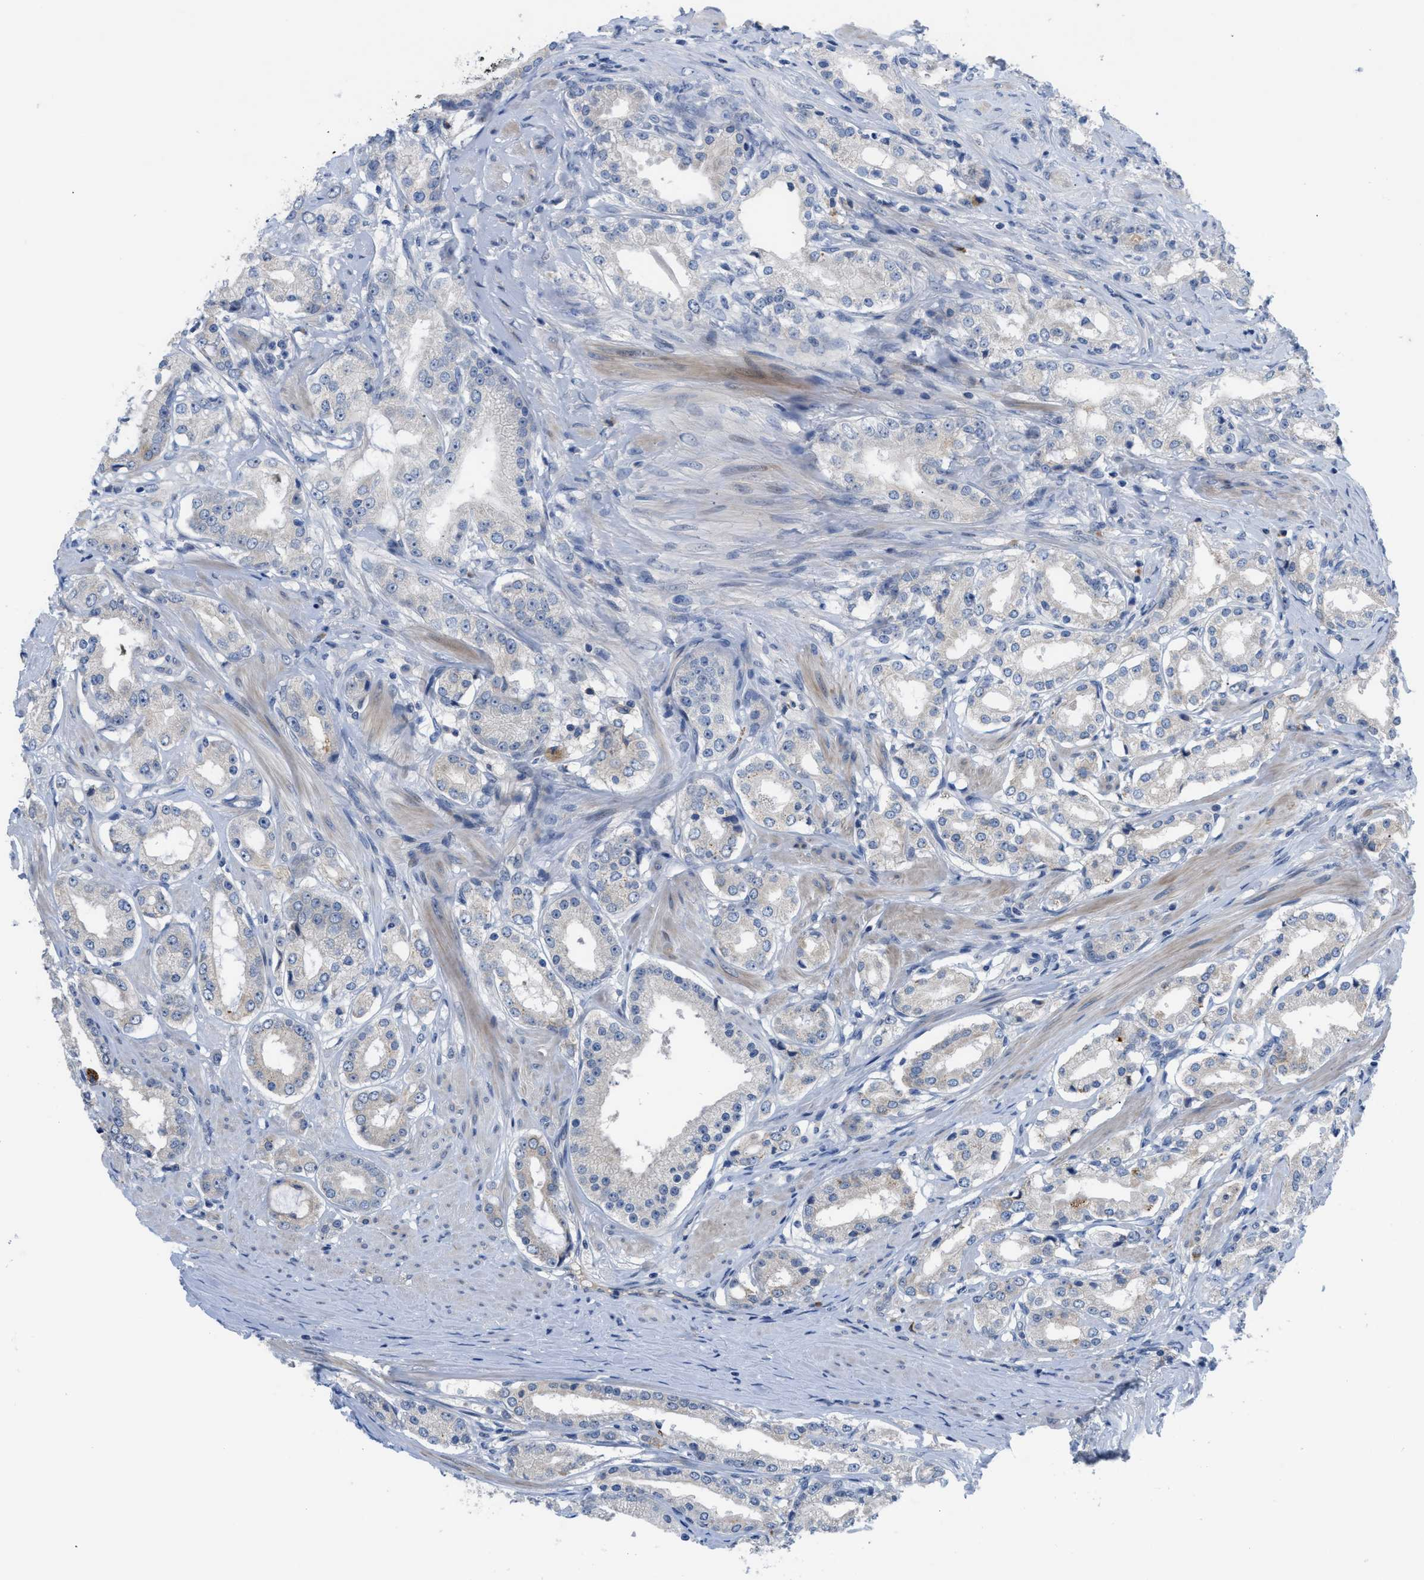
{"staining": {"intensity": "negative", "quantity": "none", "location": "none"}, "tissue": "prostate cancer", "cell_type": "Tumor cells", "image_type": "cancer", "snomed": [{"axis": "morphology", "description": "Adenocarcinoma, Low grade"}, {"axis": "topography", "description": "Prostate"}], "caption": "This is a photomicrograph of immunohistochemistry staining of prostate adenocarcinoma (low-grade), which shows no positivity in tumor cells.", "gene": "OR9K2", "patient": {"sex": "male", "age": 63}}